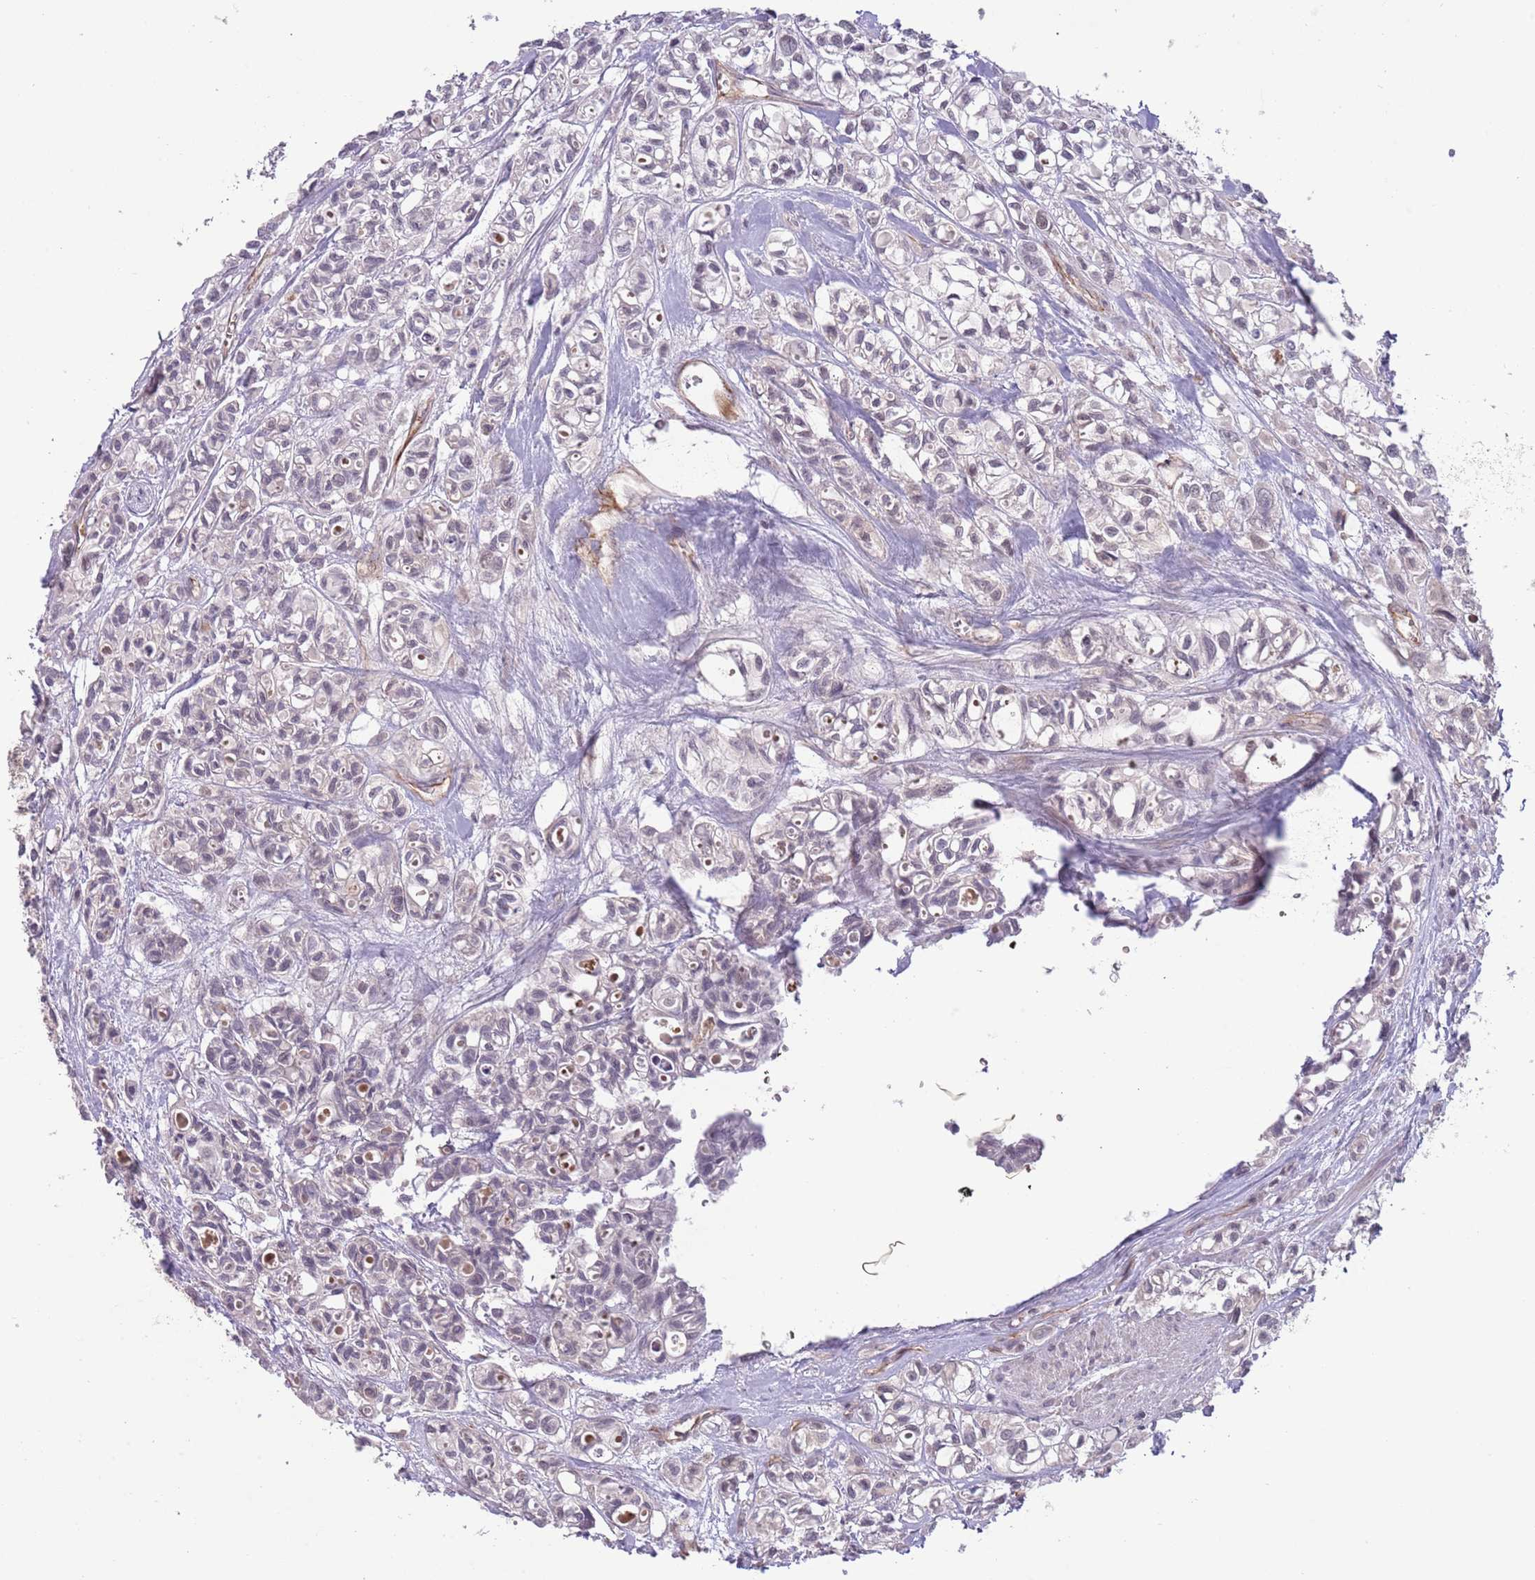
{"staining": {"intensity": "negative", "quantity": "none", "location": "none"}, "tissue": "urothelial cancer", "cell_type": "Tumor cells", "image_type": "cancer", "snomed": [{"axis": "morphology", "description": "Urothelial carcinoma, High grade"}, {"axis": "topography", "description": "Urinary bladder"}], "caption": "A photomicrograph of high-grade urothelial carcinoma stained for a protein displays no brown staining in tumor cells. The staining is performed using DAB (3,3'-diaminobenzidine) brown chromogen with nuclei counter-stained in using hematoxylin.", "gene": "DPP10", "patient": {"sex": "male", "age": 67}}